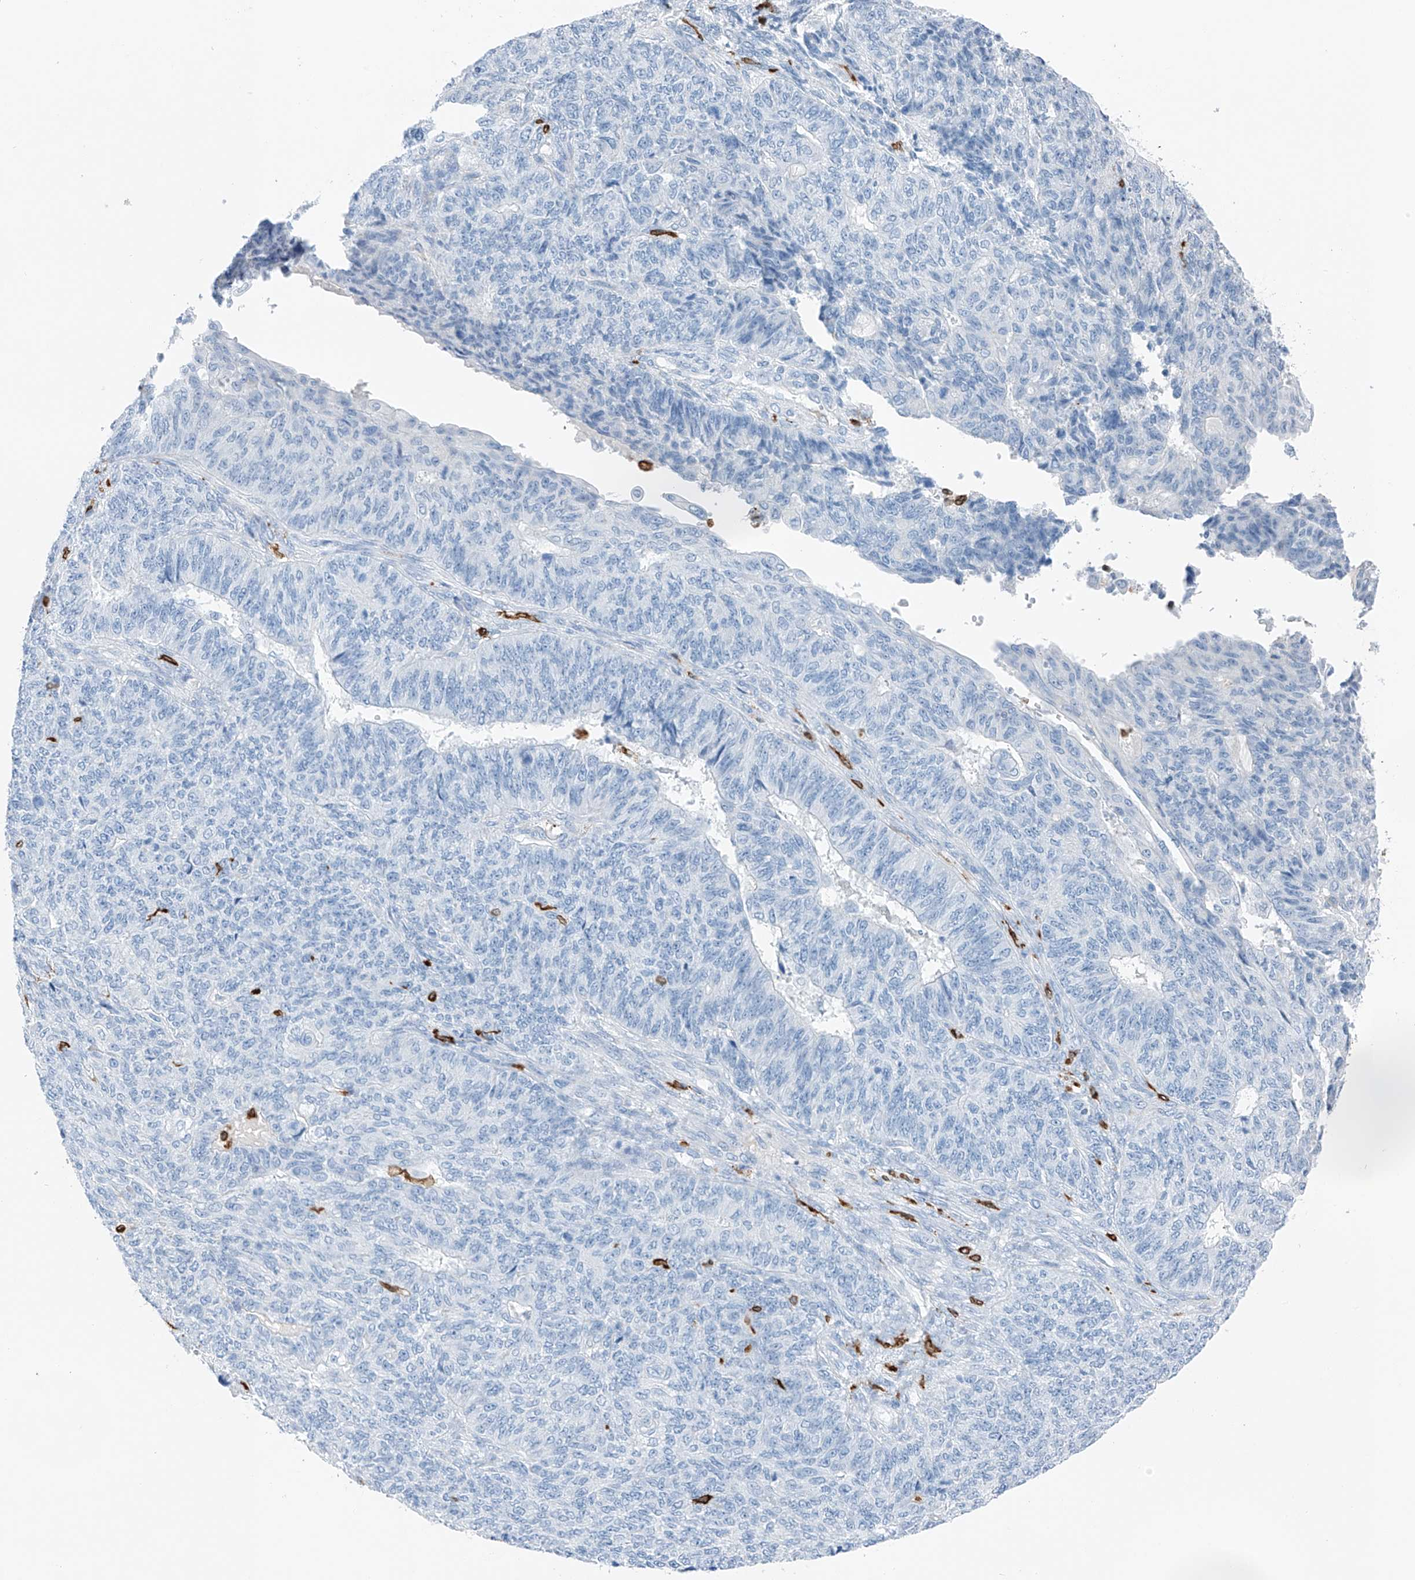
{"staining": {"intensity": "negative", "quantity": "none", "location": "none"}, "tissue": "endometrial cancer", "cell_type": "Tumor cells", "image_type": "cancer", "snomed": [{"axis": "morphology", "description": "Adenocarcinoma, NOS"}, {"axis": "topography", "description": "Endometrium"}], "caption": "Tumor cells show no significant protein staining in endometrial cancer (adenocarcinoma). The staining is performed using DAB (3,3'-diaminobenzidine) brown chromogen with nuclei counter-stained in using hematoxylin.", "gene": "TBXAS1", "patient": {"sex": "female", "age": 32}}